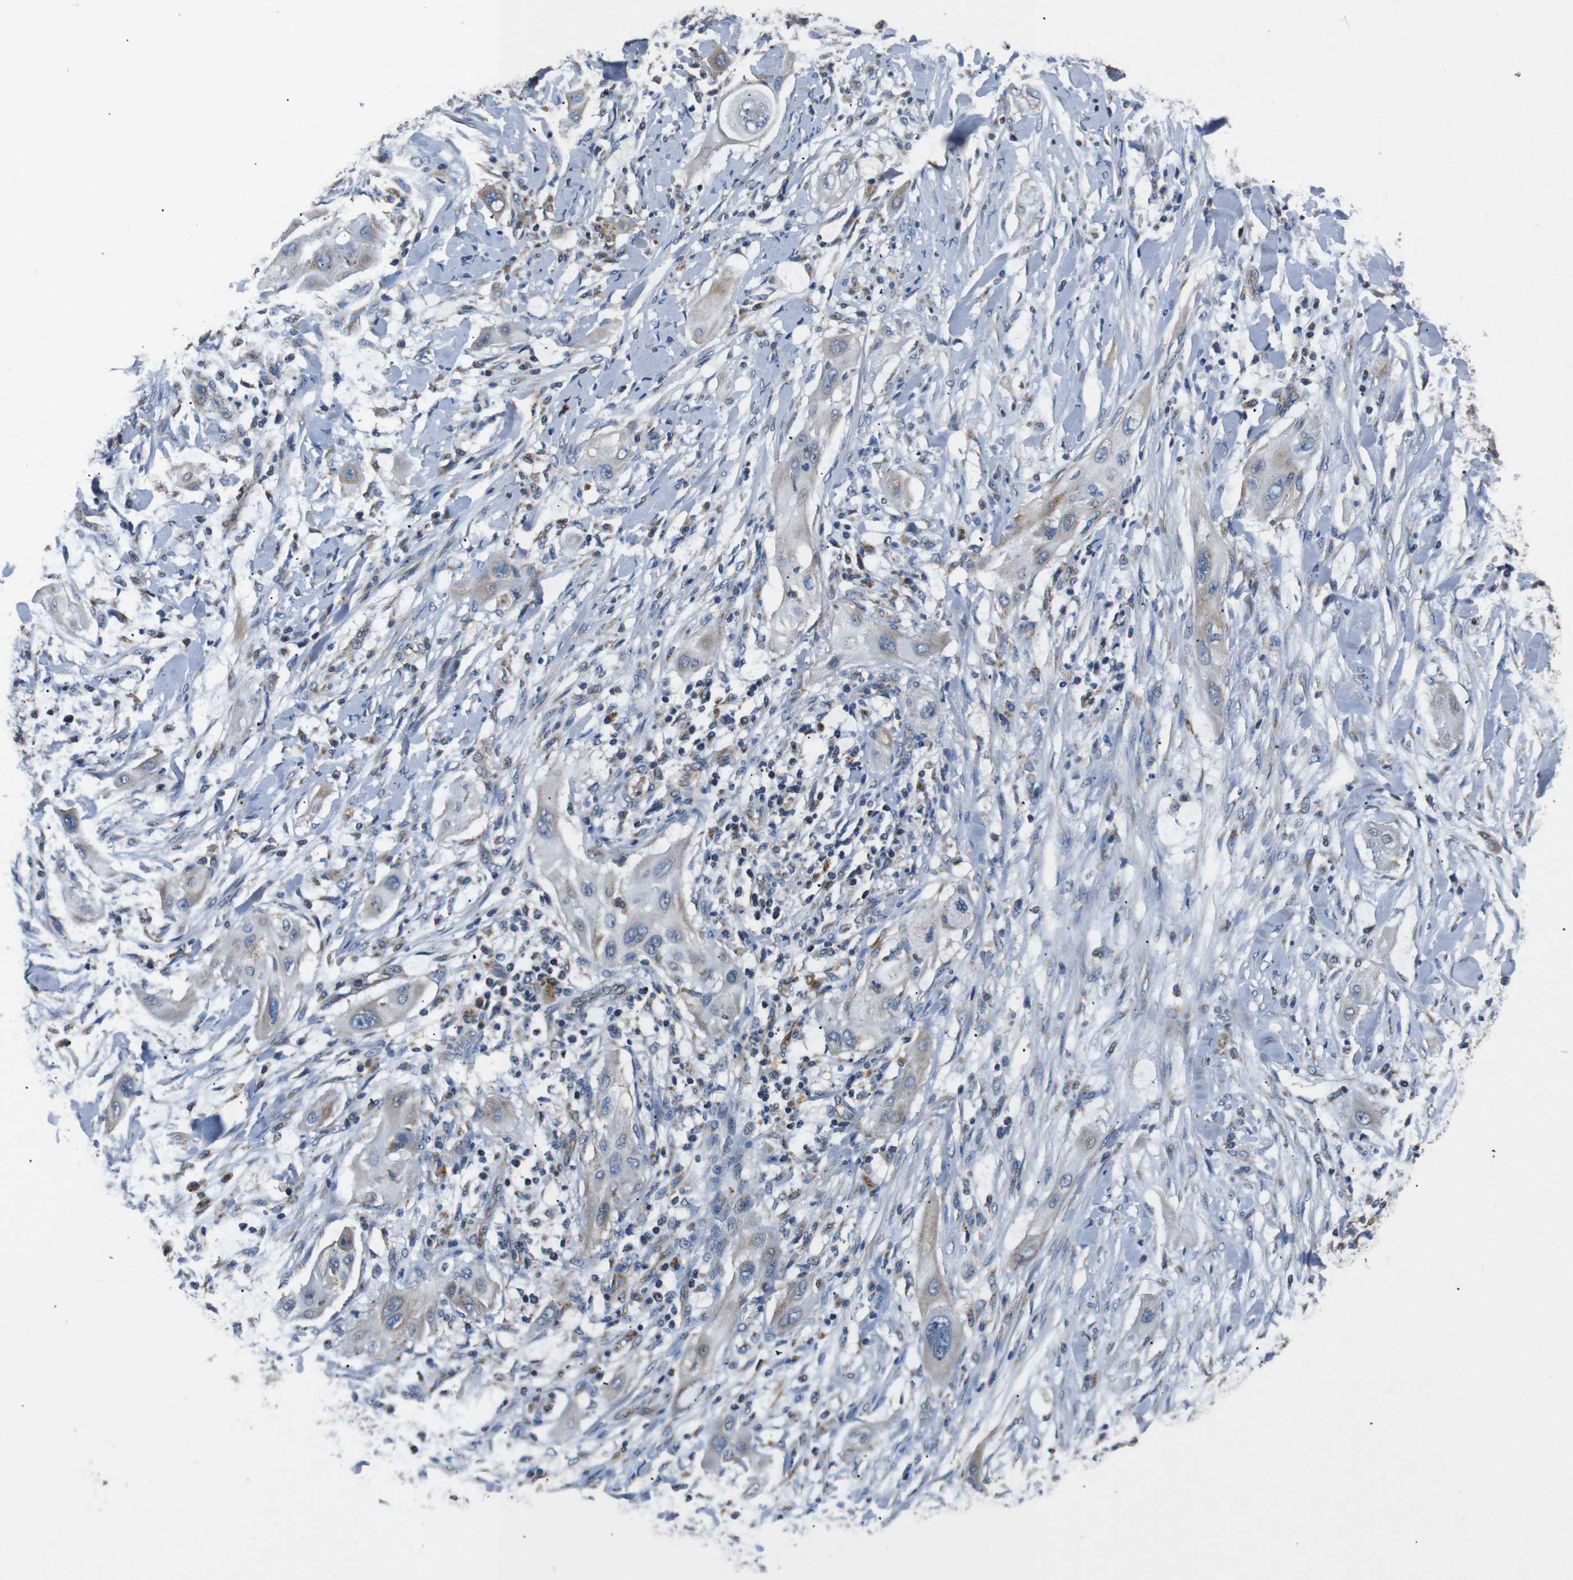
{"staining": {"intensity": "weak", "quantity": ">75%", "location": "cytoplasmic/membranous"}, "tissue": "lung cancer", "cell_type": "Tumor cells", "image_type": "cancer", "snomed": [{"axis": "morphology", "description": "Squamous cell carcinoma, NOS"}, {"axis": "topography", "description": "Lung"}], "caption": "The image exhibits a brown stain indicating the presence of a protein in the cytoplasmic/membranous of tumor cells in lung squamous cell carcinoma. (Brightfield microscopy of DAB IHC at high magnification).", "gene": "NETO2", "patient": {"sex": "female", "age": 47}}